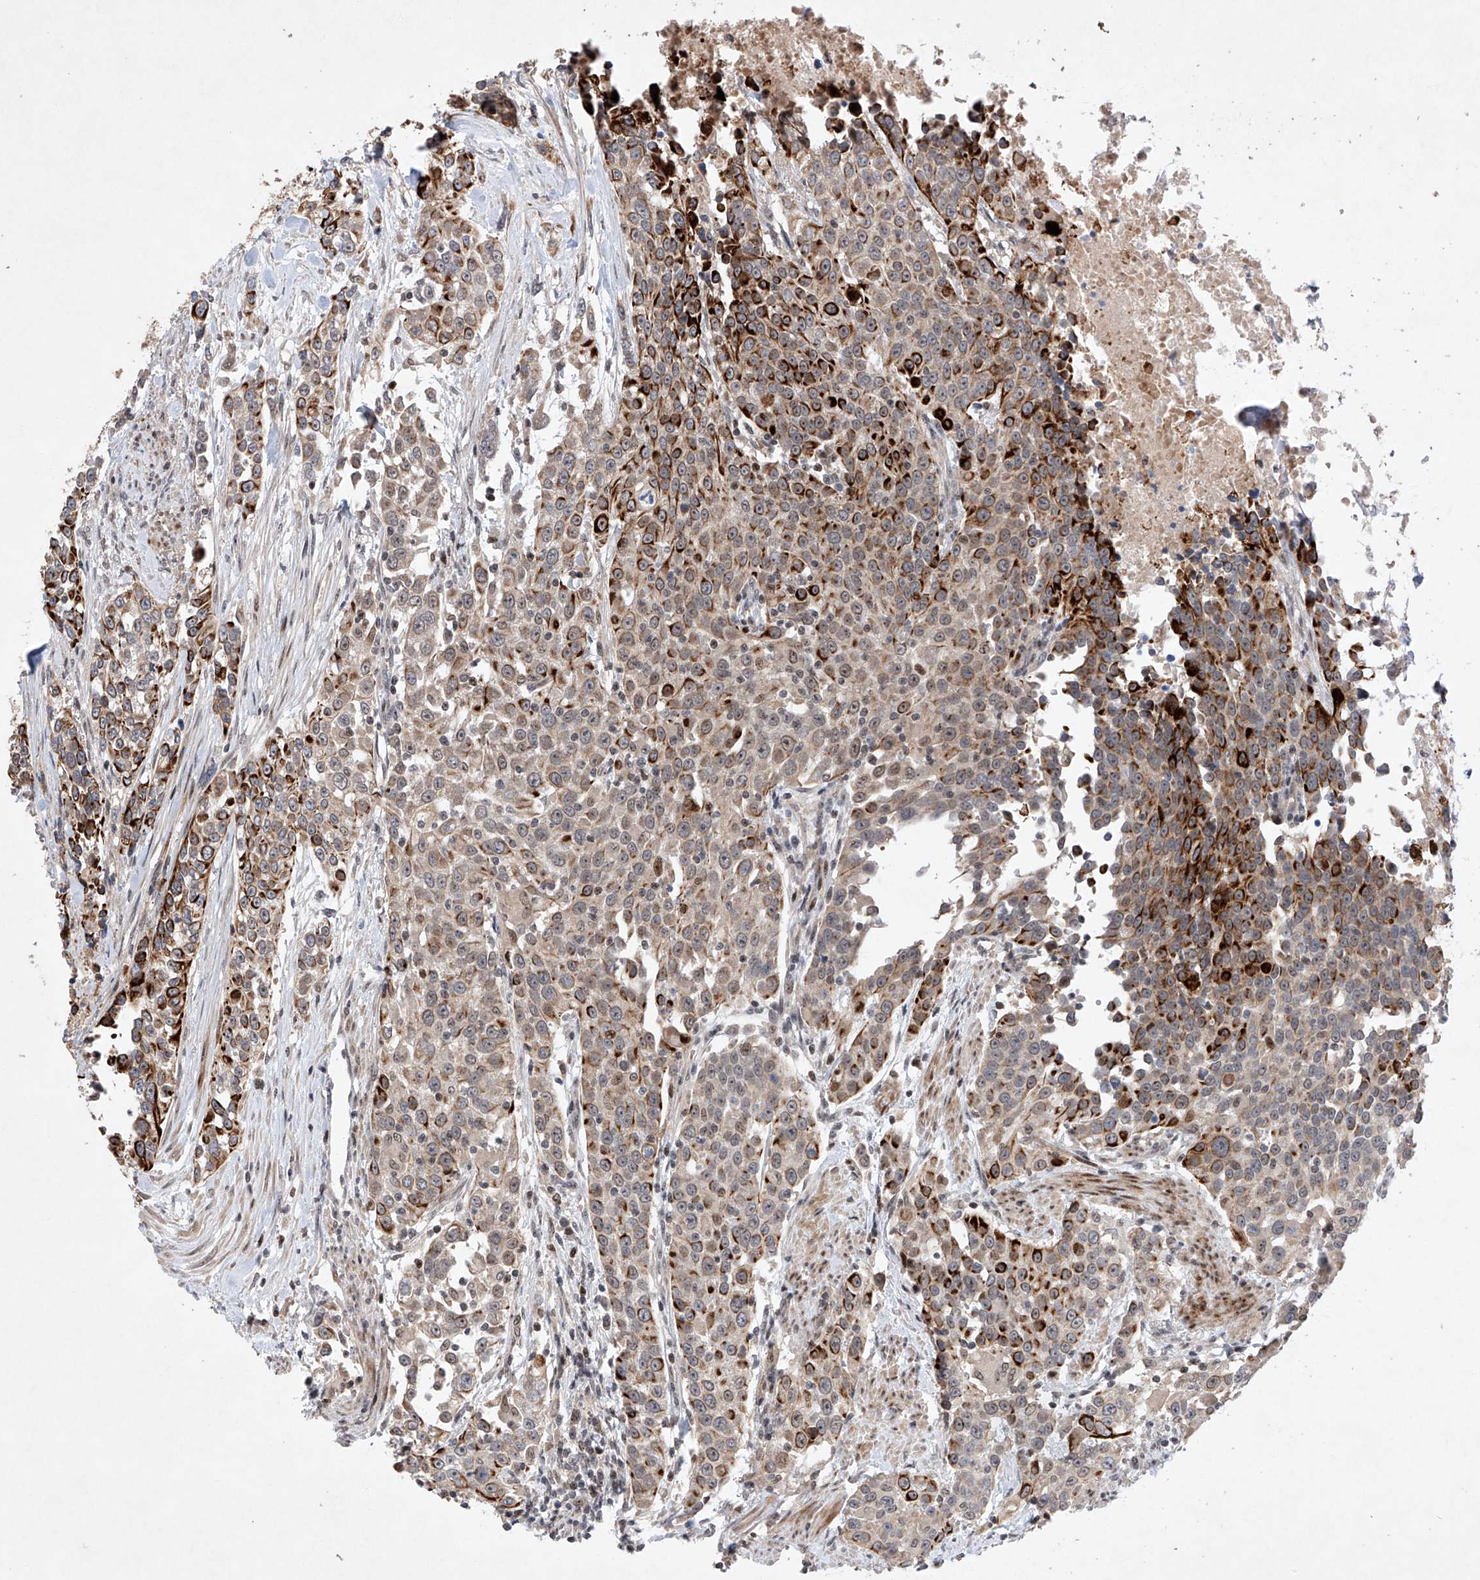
{"staining": {"intensity": "strong", "quantity": "25%-75%", "location": "cytoplasmic/membranous"}, "tissue": "urothelial cancer", "cell_type": "Tumor cells", "image_type": "cancer", "snomed": [{"axis": "morphology", "description": "Urothelial carcinoma, High grade"}, {"axis": "topography", "description": "Urinary bladder"}], "caption": "High-grade urothelial carcinoma stained with IHC demonstrates strong cytoplasmic/membranous expression in approximately 25%-75% of tumor cells. (IHC, brightfield microscopy, high magnification).", "gene": "AFG1L", "patient": {"sex": "female", "age": 80}}